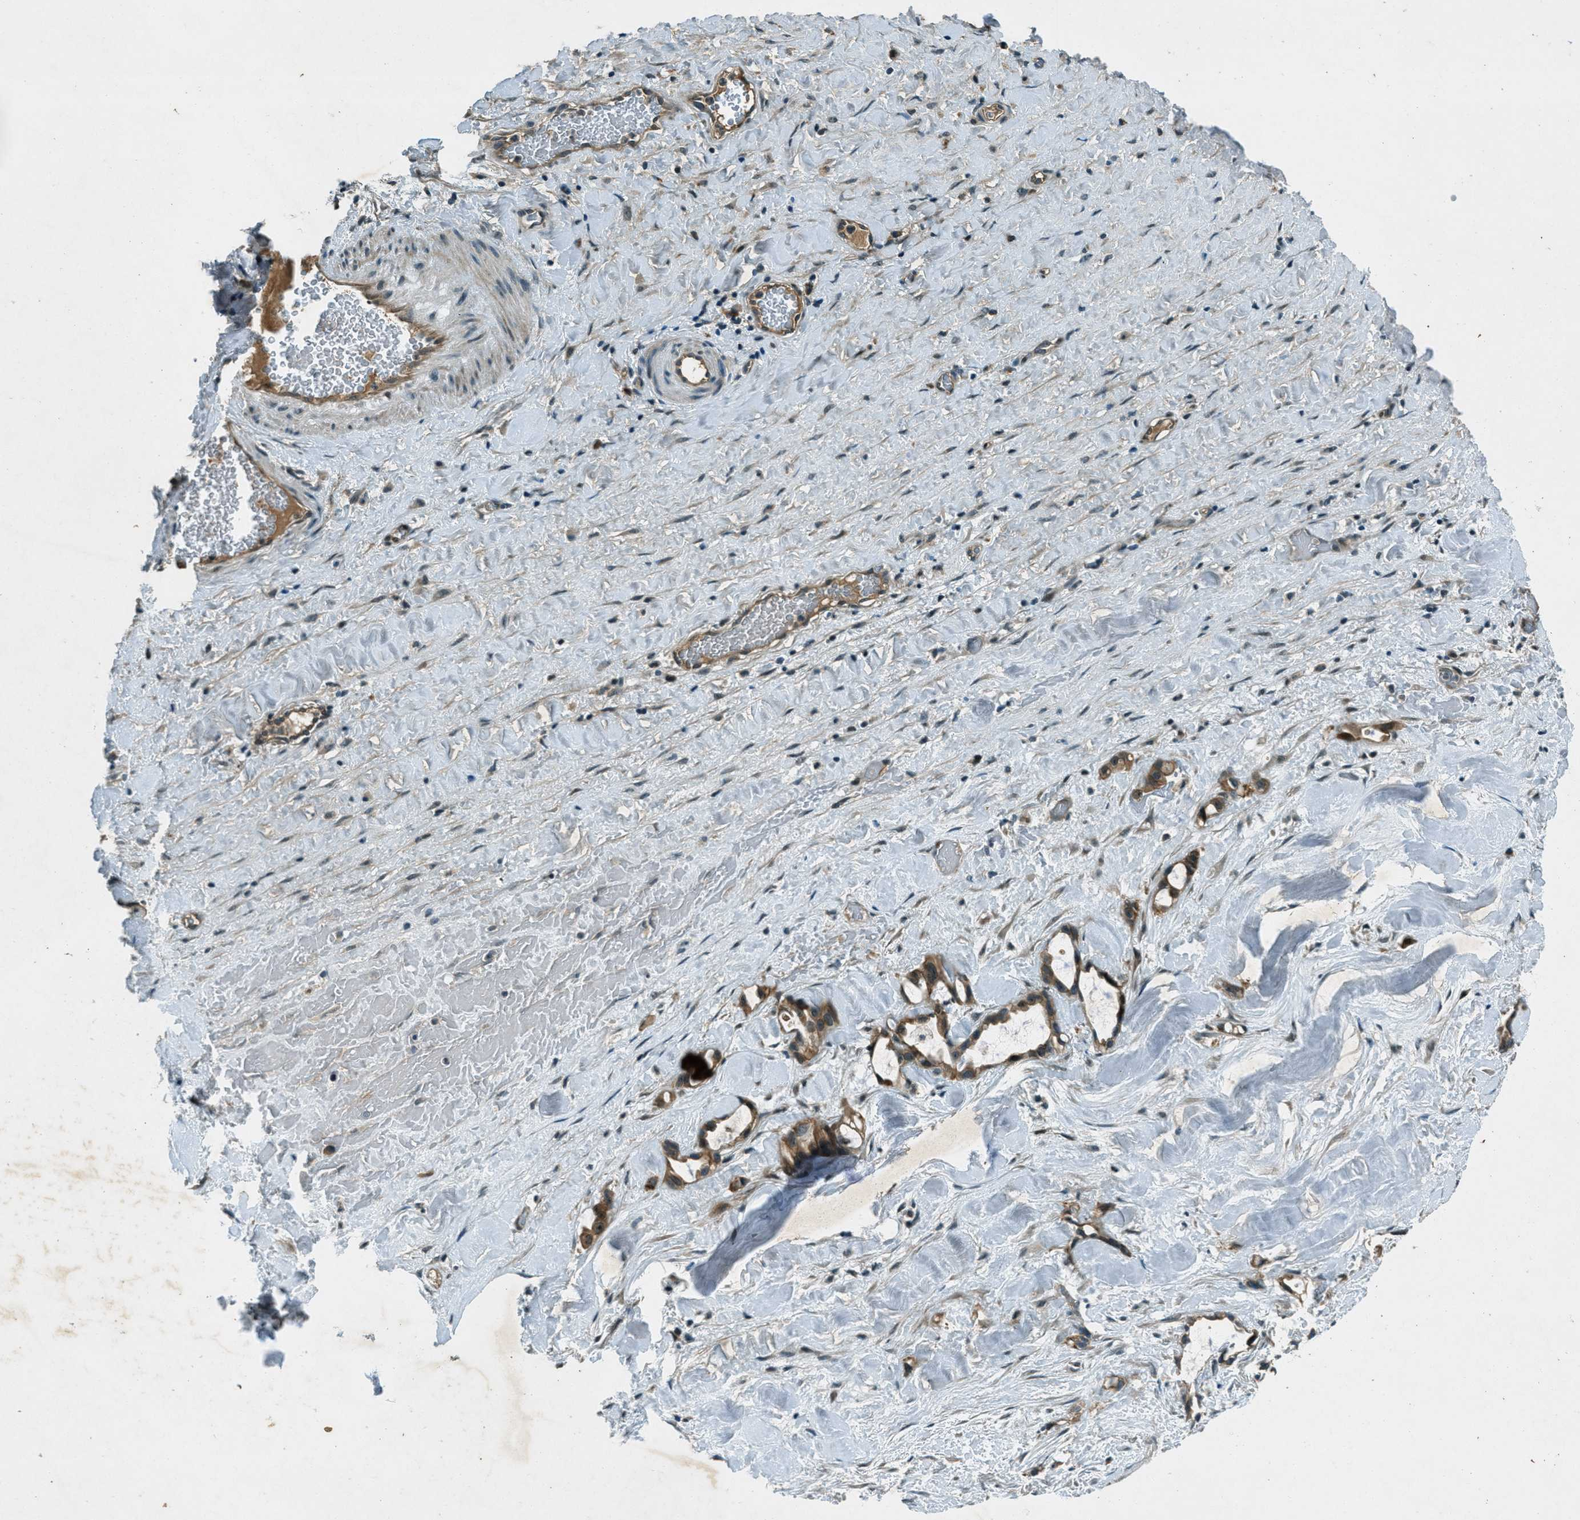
{"staining": {"intensity": "moderate", "quantity": ">75%", "location": "cytoplasmic/membranous"}, "tissue": "liver cancer", "cell_type": "Tumor cells", "image_type": "cancer", "snomed": [{"axis": "morphology", "description": "Cholangiocarcinoma"}, {"axis": "topography", "description": "Liver"}], "caption": "Immunohistochemical staining of liver cancer (cholangiocarcinoma) displays medium levels of moderate cytoplasmic/membranous positivity in approximately >75% of tumor cells.", "gene": "STK11", "patient": {"sex": "female", "age": 65}}